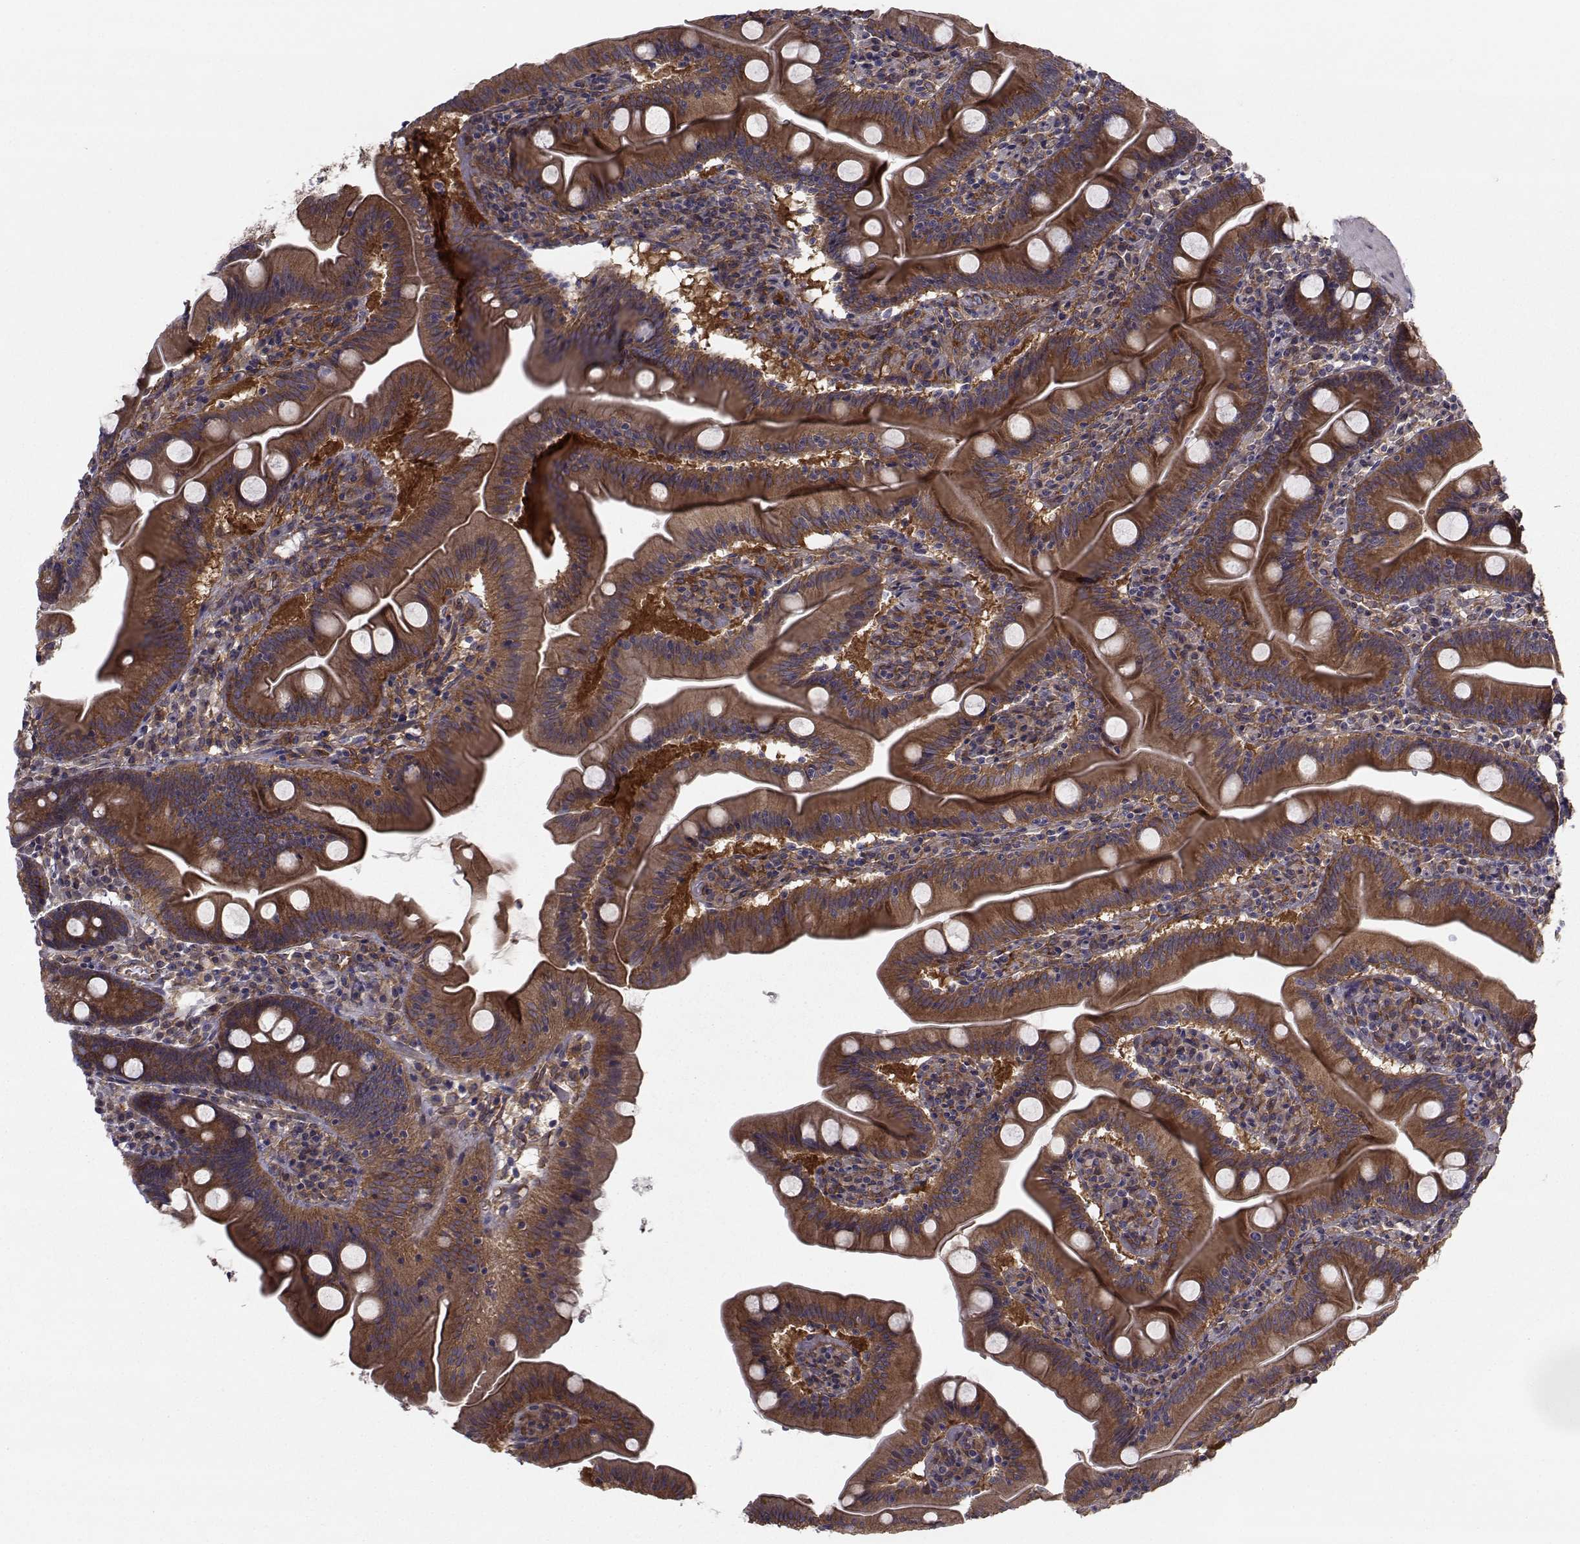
{"staining": {"intensity": "moderate", "quantity": ">75%", "location": "cytoplasmic/membranous"}, "tissue": "small intestine", "cell_type": "Glandular cells", "image_type": "normal", "snomed": [{"axis": "morphology", "description": "Normal tissue, NOS"}, {"axis": "topography", "description": "Small intestine"}], "caption": "About >75% of glandular cells in normal small intestine show moderate cytoplasmic/membranous protein staining as visualized by brown immunohistochemical staining.", "gene": "TRIP10", "patient": {"sex": "male", "age": 37}}